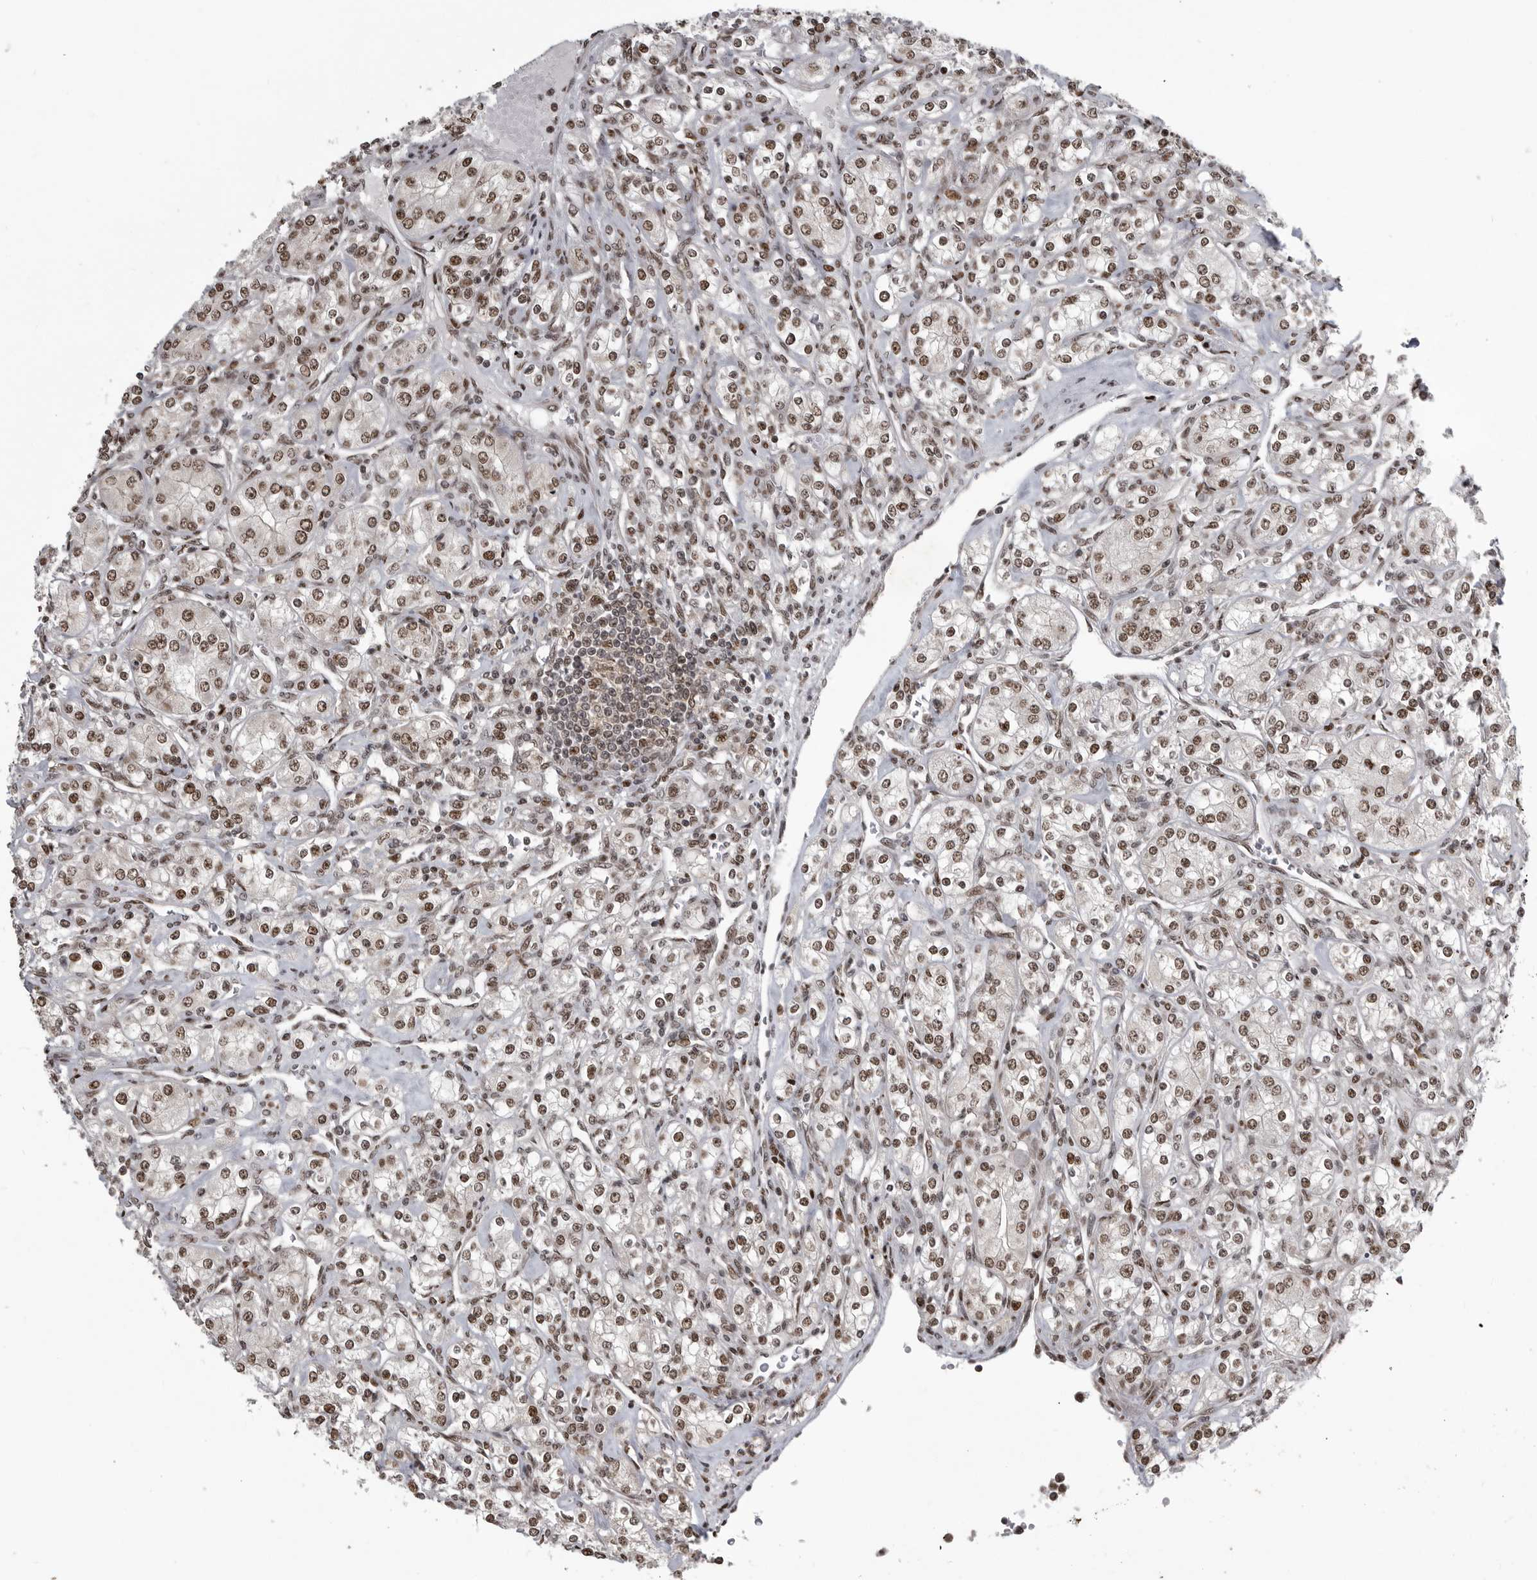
{"staining": {"intensity": "moderate", "quantity": ">75%", "location": "nuclear"}, "tissue": "renal cancer", "cell_type": "Tumor cells", "image_type": "cancer", "snomed": [{"axis": "morphology", "description": "Adenocarcinoma, NOS"}, {"axis": "topography", "description": "Kidney"}], "caption": "Renal cancer (adenocarcinoma) stained for a protein demonstrates moderate nuclear positivity in tumor cells.", "gene": "YAF2", "patient": {"sex": "male", "age": 77}}